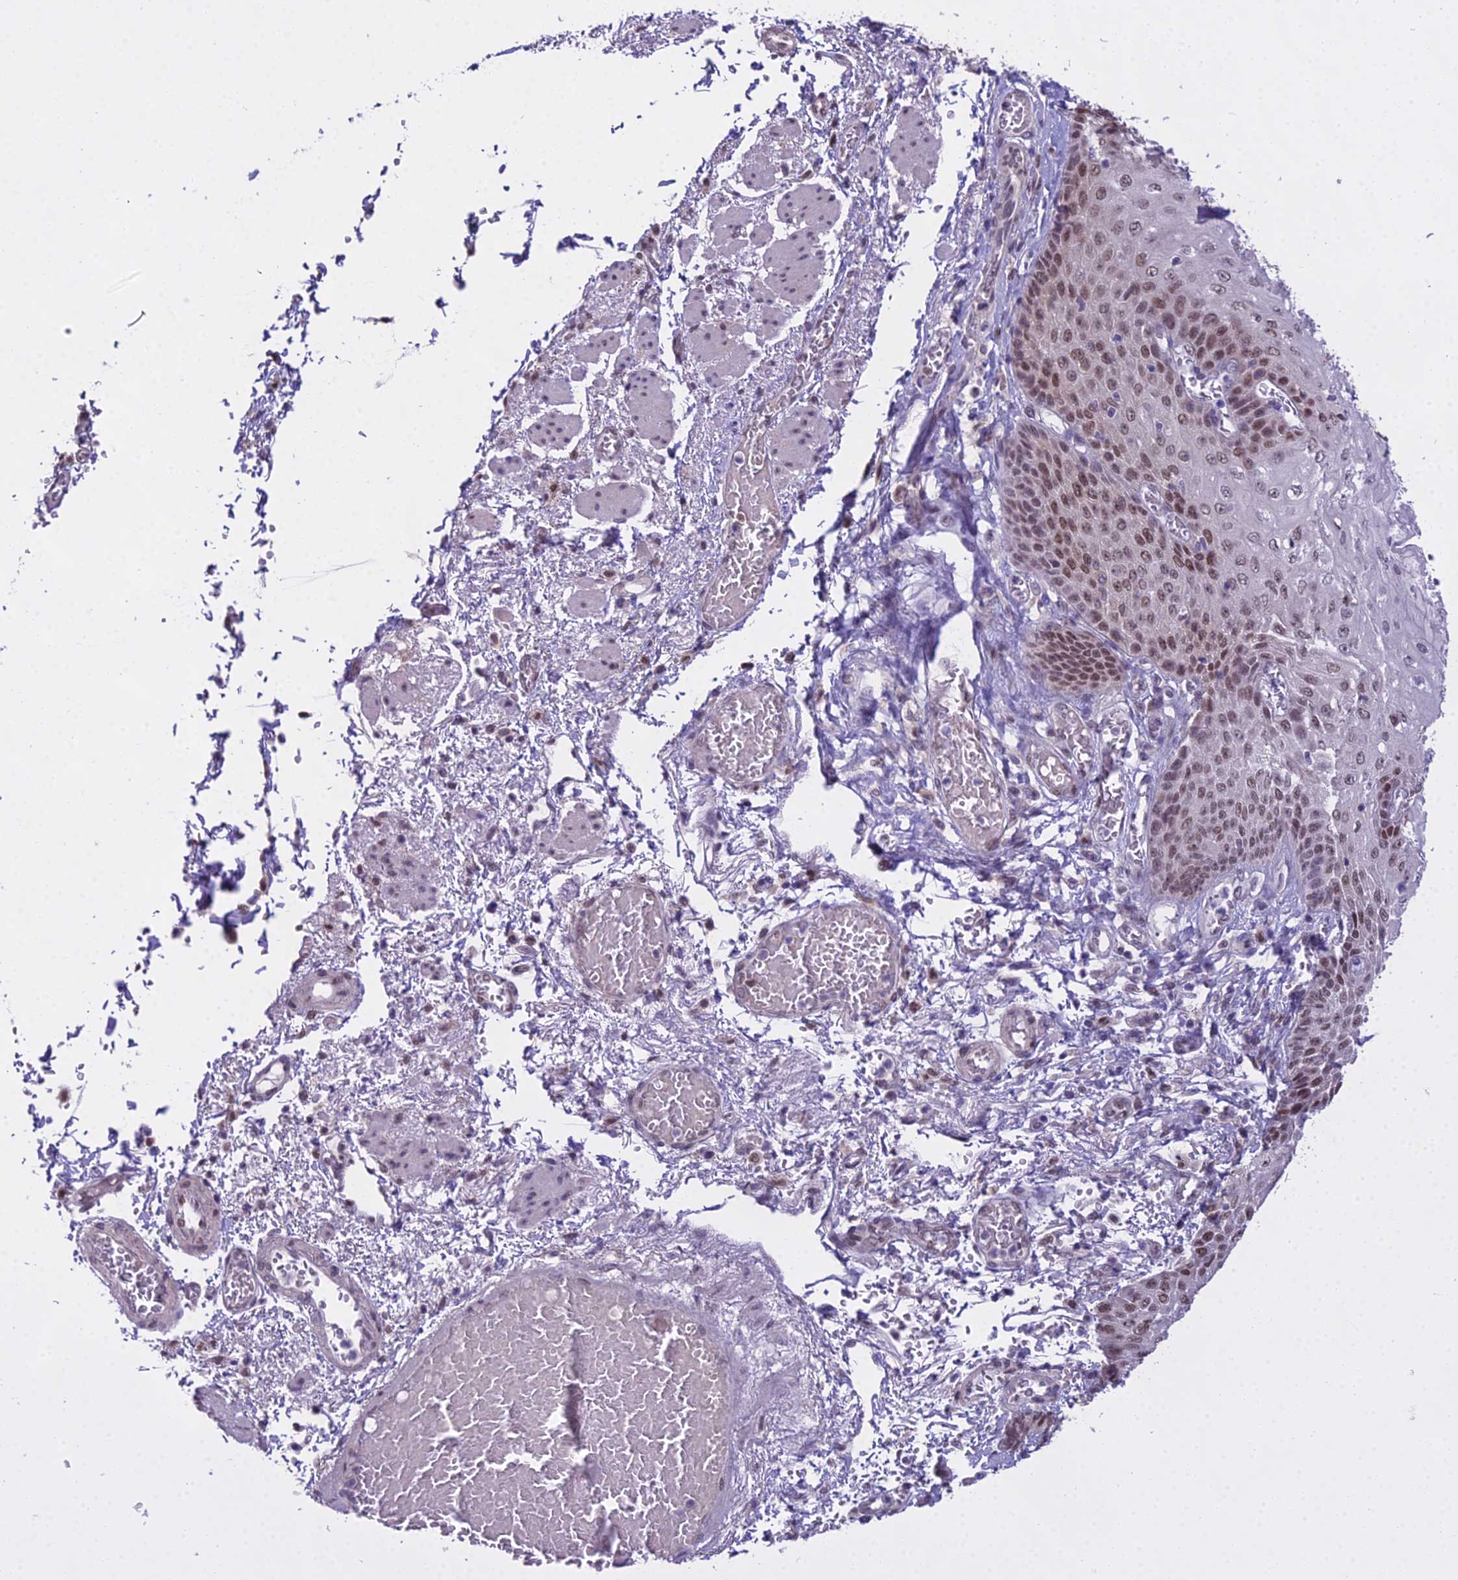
{"staining": {"intensity": "moderate", "quantity": ">75%", "location": "nuclear"}, "tissue": "esophagus", "cell_type": "Squamous epithelial cells", "image_type": "normal", "snomed": [{"axis": "morphology", "description": "Normal tissue, NOS"}, {"axis": "topography", "description": "Esophagus"}], "caption": "Immunohistochemistry of normal human esophagus exhibits medium levels of moderate nuclear positivity in about >75% of squamous epithelial cells.", "gene": "MAT2A", "patient": {"sex": "male", "age": 81}}